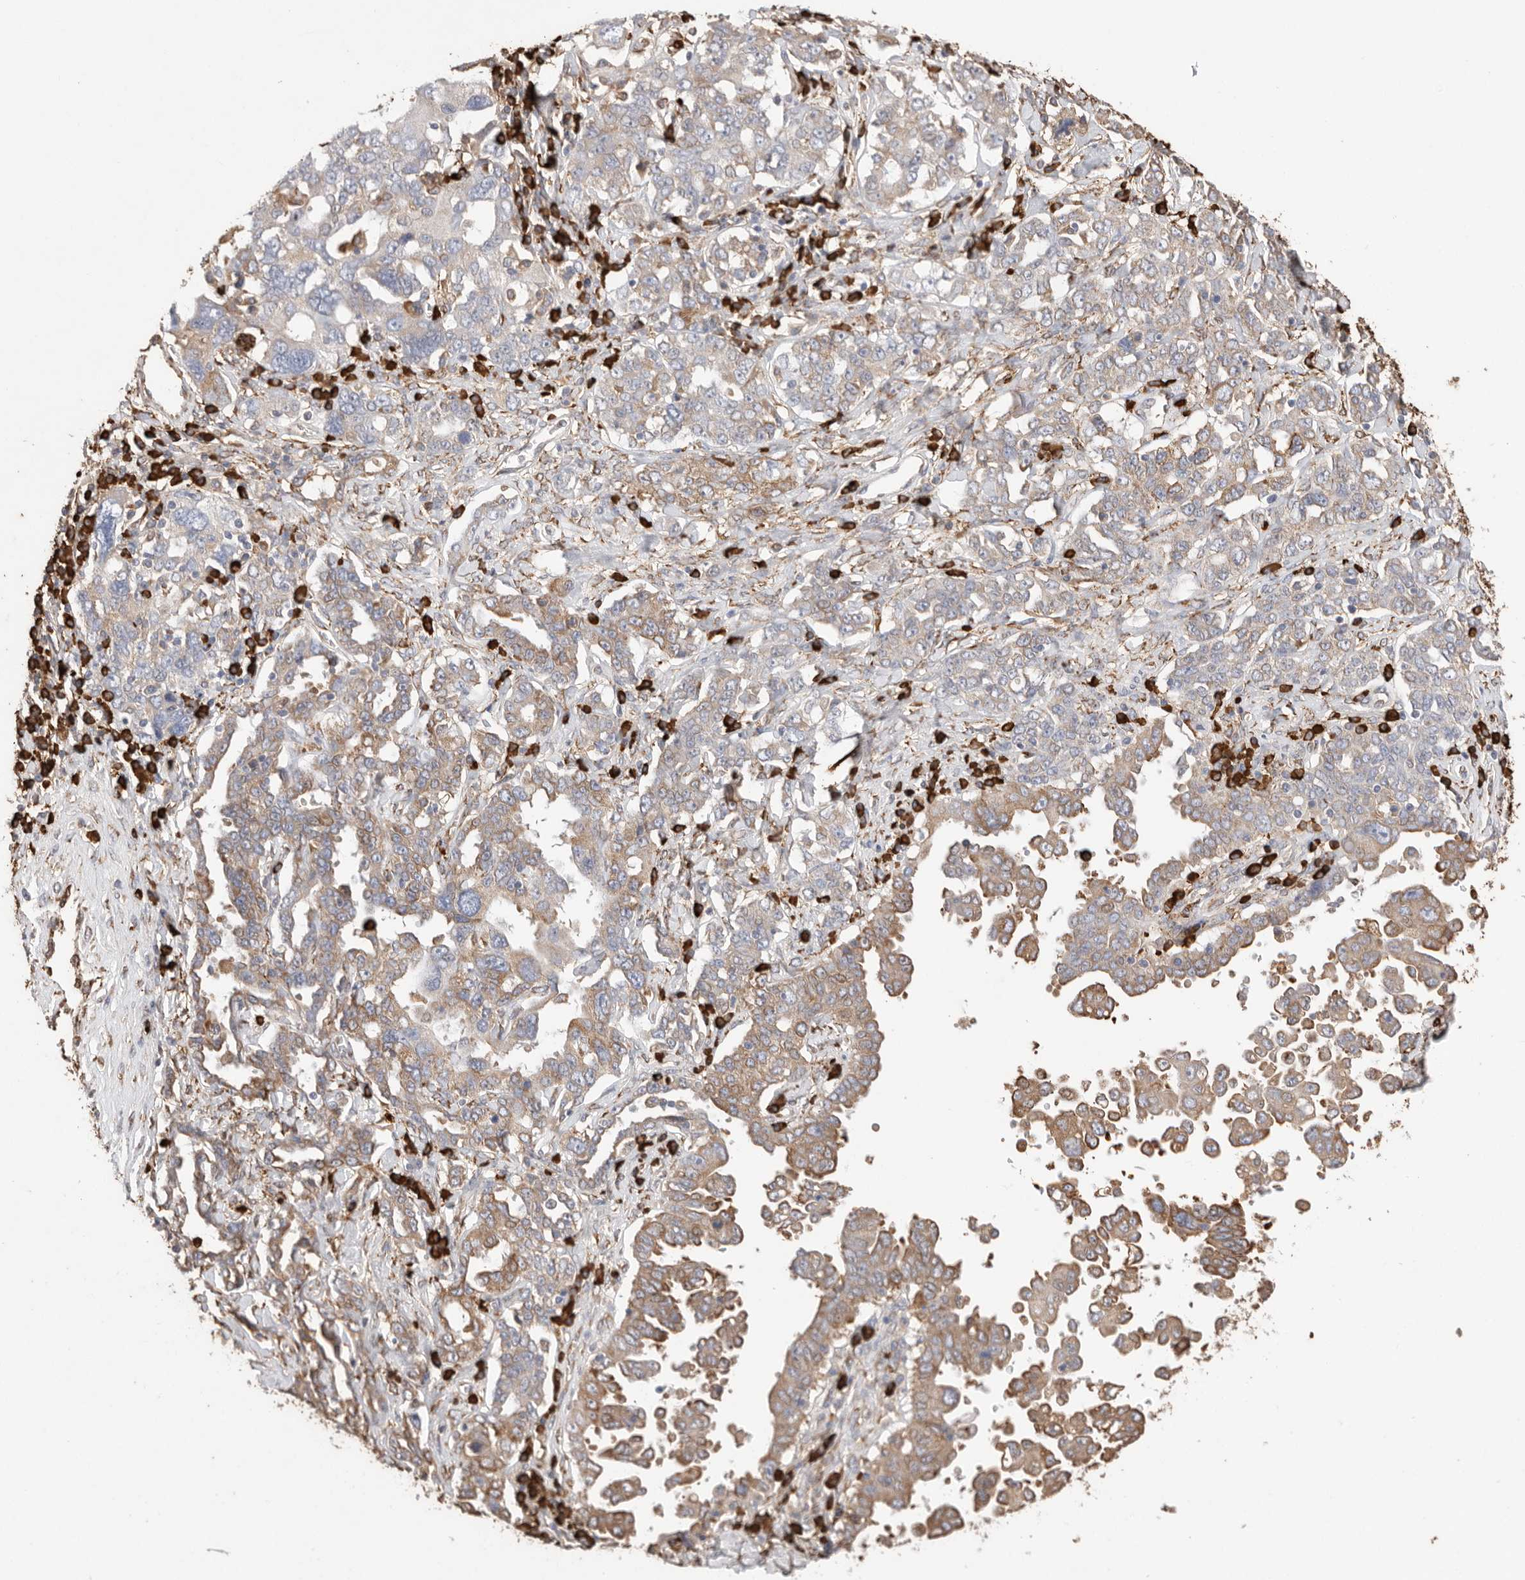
{"staining": {"intensity": "moderate", "quantity": ">75%", "location": "cytoplasmic/membranous"}, "tissue": "ovarian cancer", "cell_type": "Tumor cells", "image_type": "cancer", "snomed": [{"axis": "morphology", "description": "Carcinoma, endometroid"}, {"axis": "topography", "description": "Ovary"}], "caption": "An IHC histopathology image of tumor tissue is shown. Protein staining in brown labels moderate cytoplasmic/membranous positivity in ovarian endometroid carcinoma within tumor cells.", "gene": "BLOC1S5", "patient": {"sex": "female", "age": 62}}